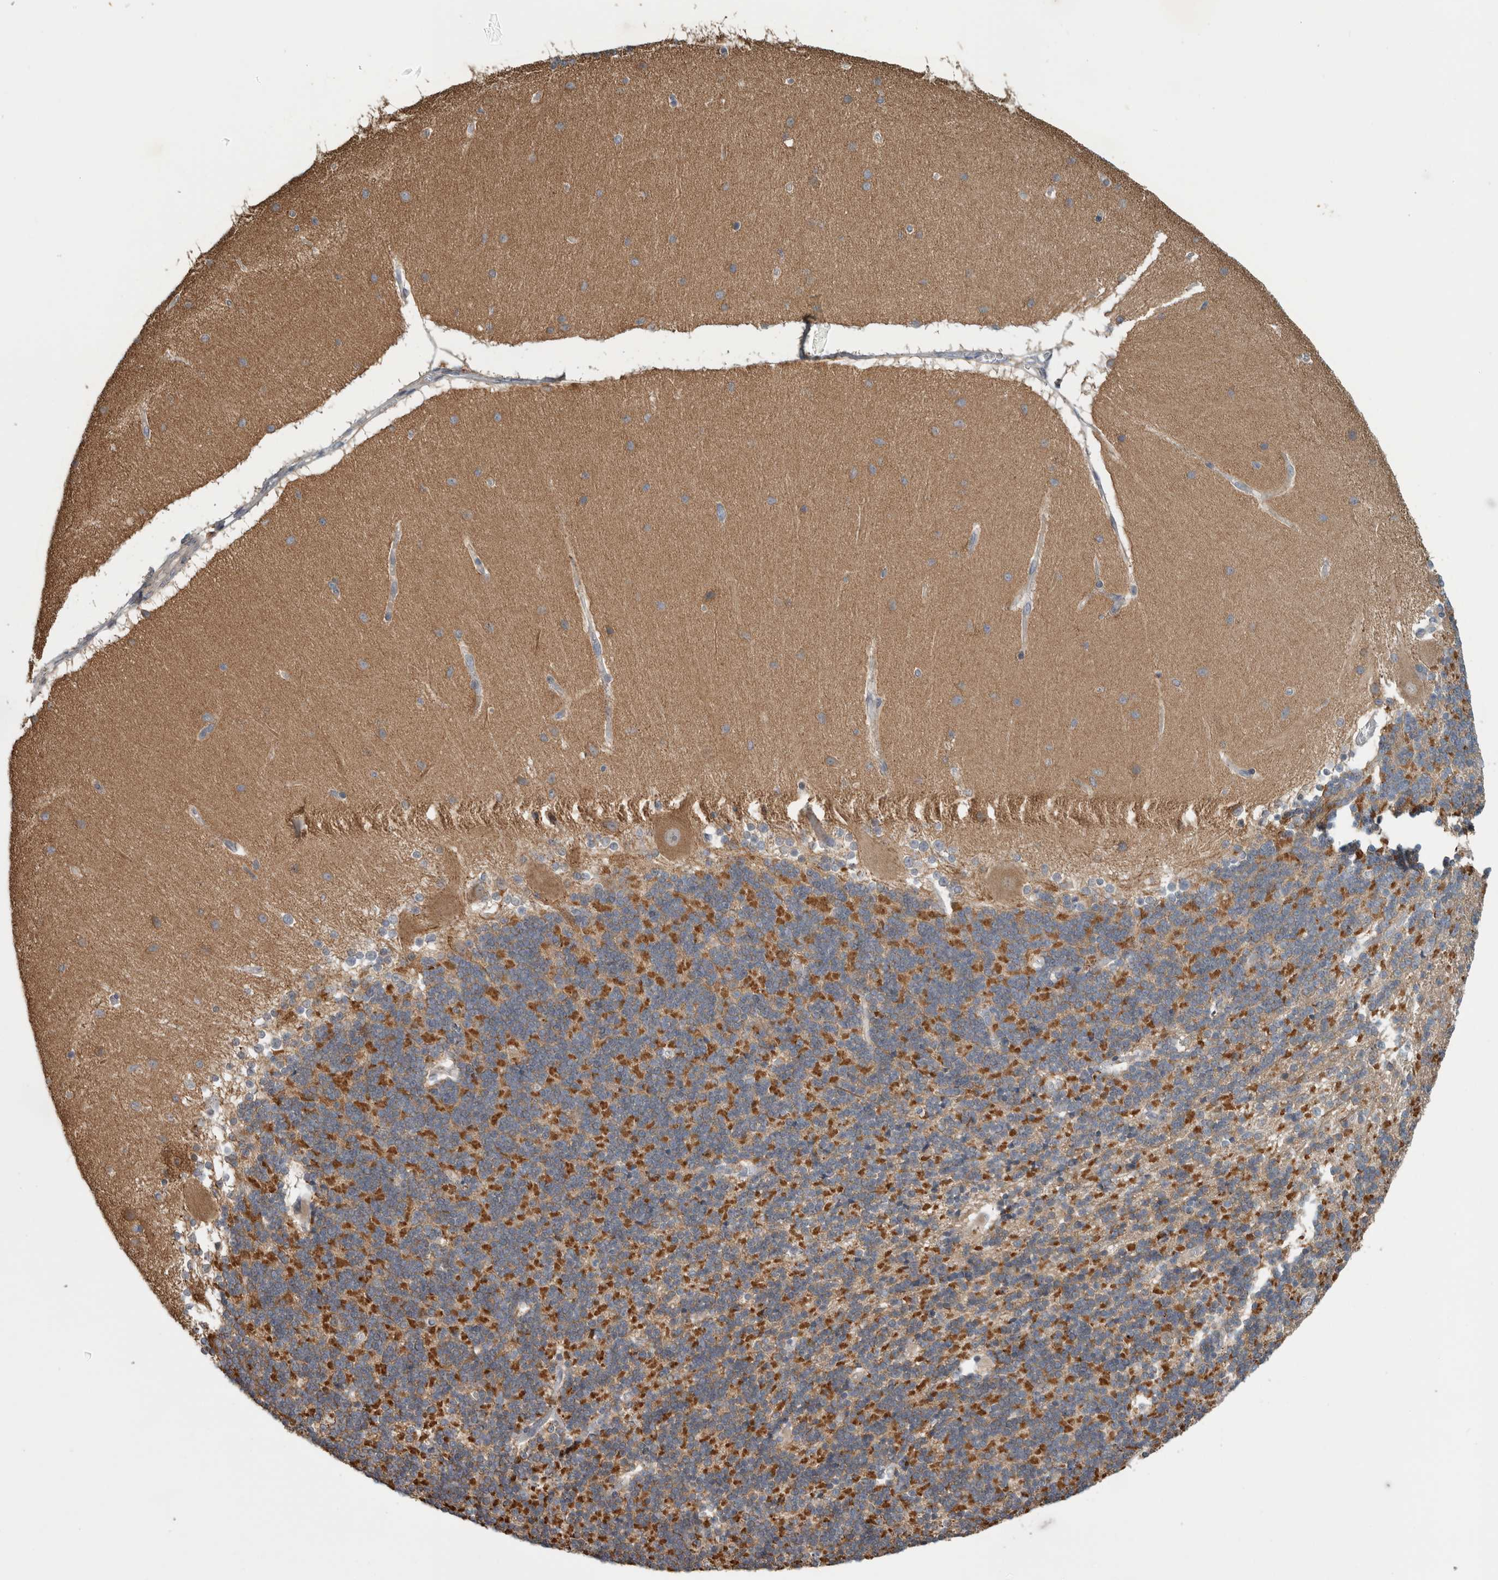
{"staining": {"intensity": "strong", "quantity": "25%-75%", "location": "cytoplasmic/membranous"}, "tissue": "cerebellum", "cell_type": "Cells in granular layer", "image_type": "normal", "snomed": [{"axis": "morphology", "description": "Normal tissue, NOS"}, {"axis": "topography", "description": "Cerebellum"}], "caption": "Brown immunohistochemical staining in benign human cerebellum demonstrates strong cytoplasmic/membranous positivity in approximately 25%-75% of cells in granular layer.", "gene": "ADGRL3", "patient": {"sex": "female", "age": 54}}